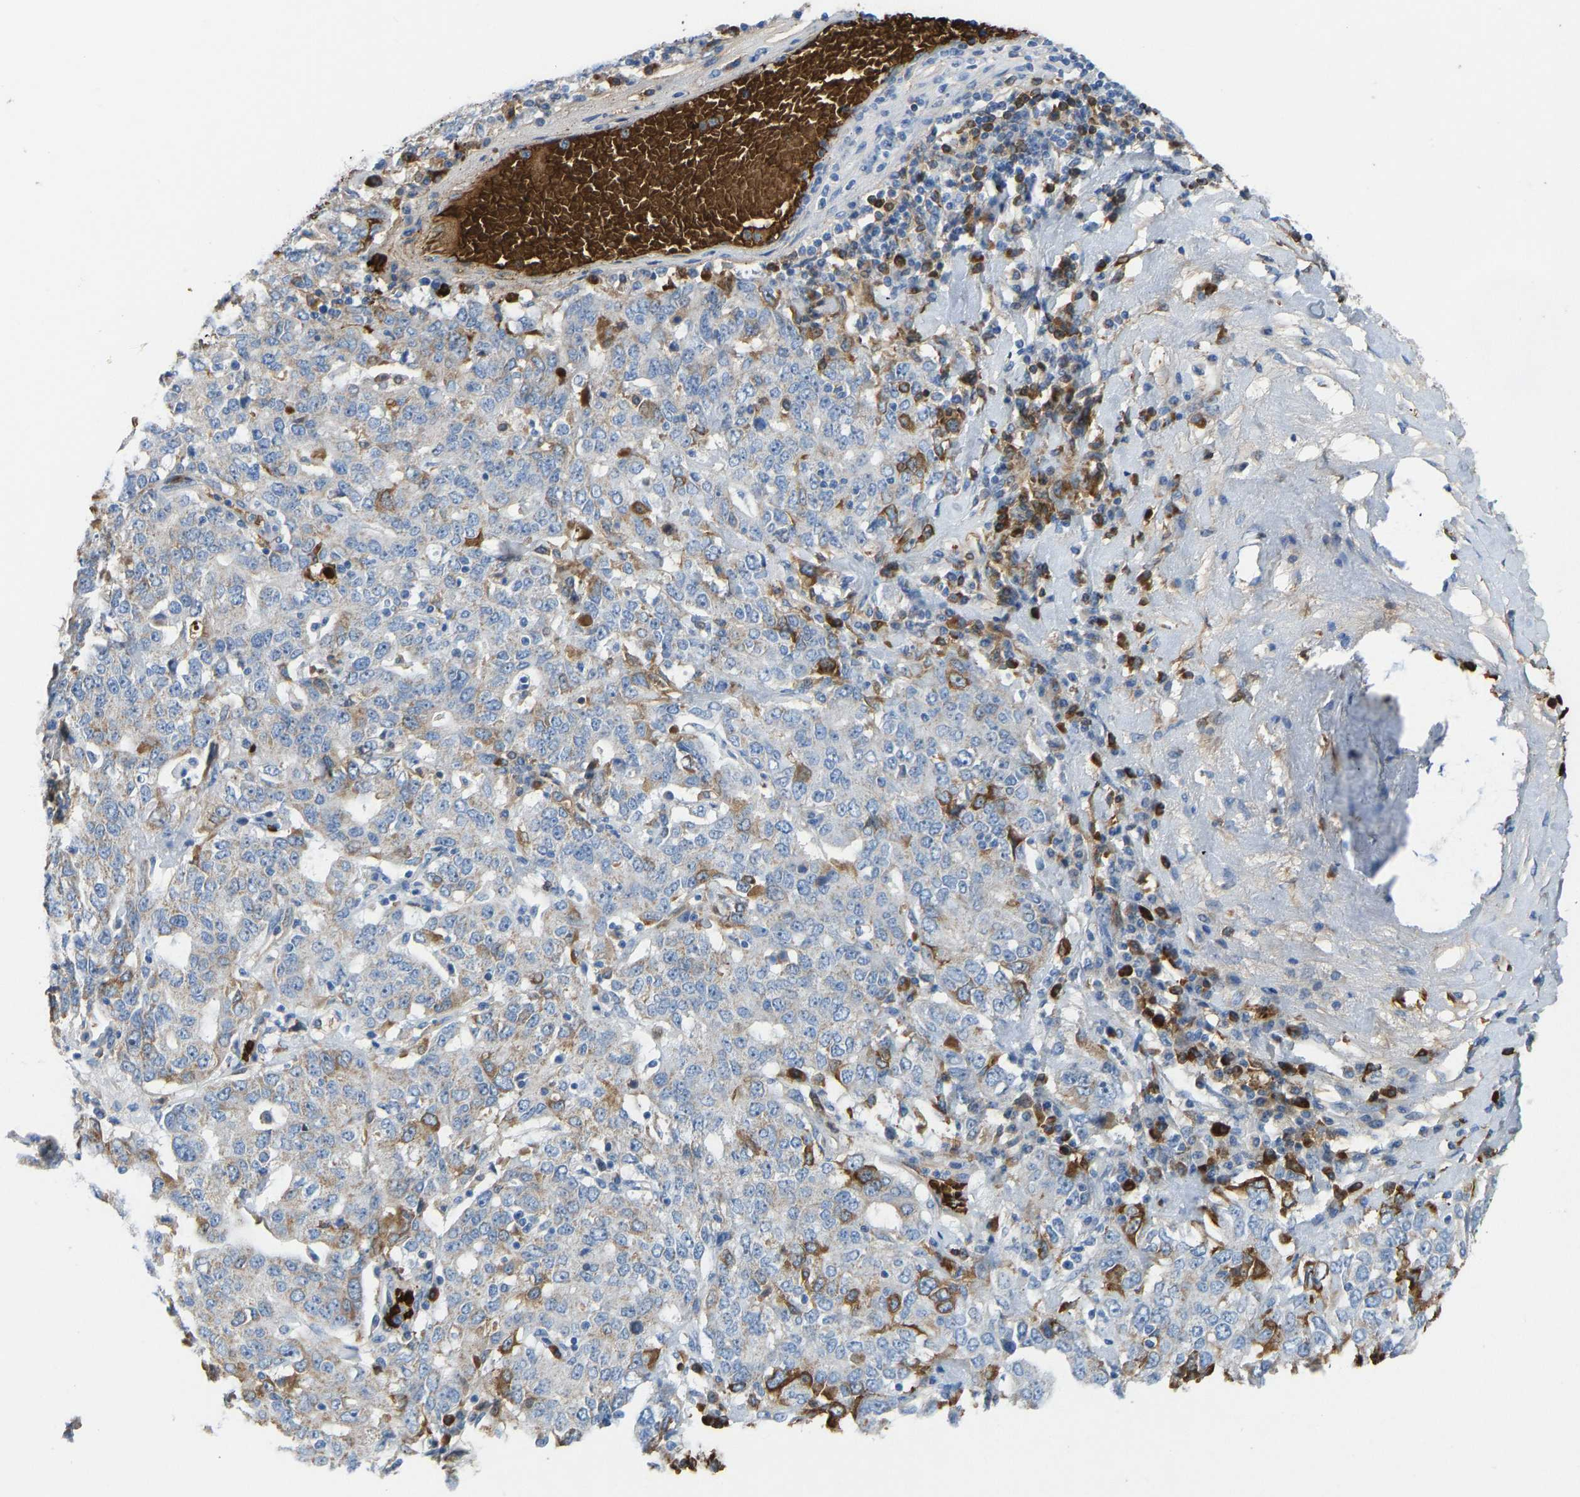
{"staining": {"intensity": "moderate", "quantity": "<25%", "location": "cytoplasmic/membranous"}, "tissue": "ovarian cancer", "cell_type": "Tumor cells", "image_type": "cancer", "snomed": [{"axis": "morphology", "description": "Carcinoma, endometroid"}, {"axis": "topography", "description": "Ovary"}], "caption": "Moderate cytoplasmic/membranous expression for a protein is appreciated in approximately <25% of tumor cells of ovarian endometroid carcinoma using immunohistochemistry (IHC).", "gene": "PIGS", "patient": {"sex": "female", "age": 62}}